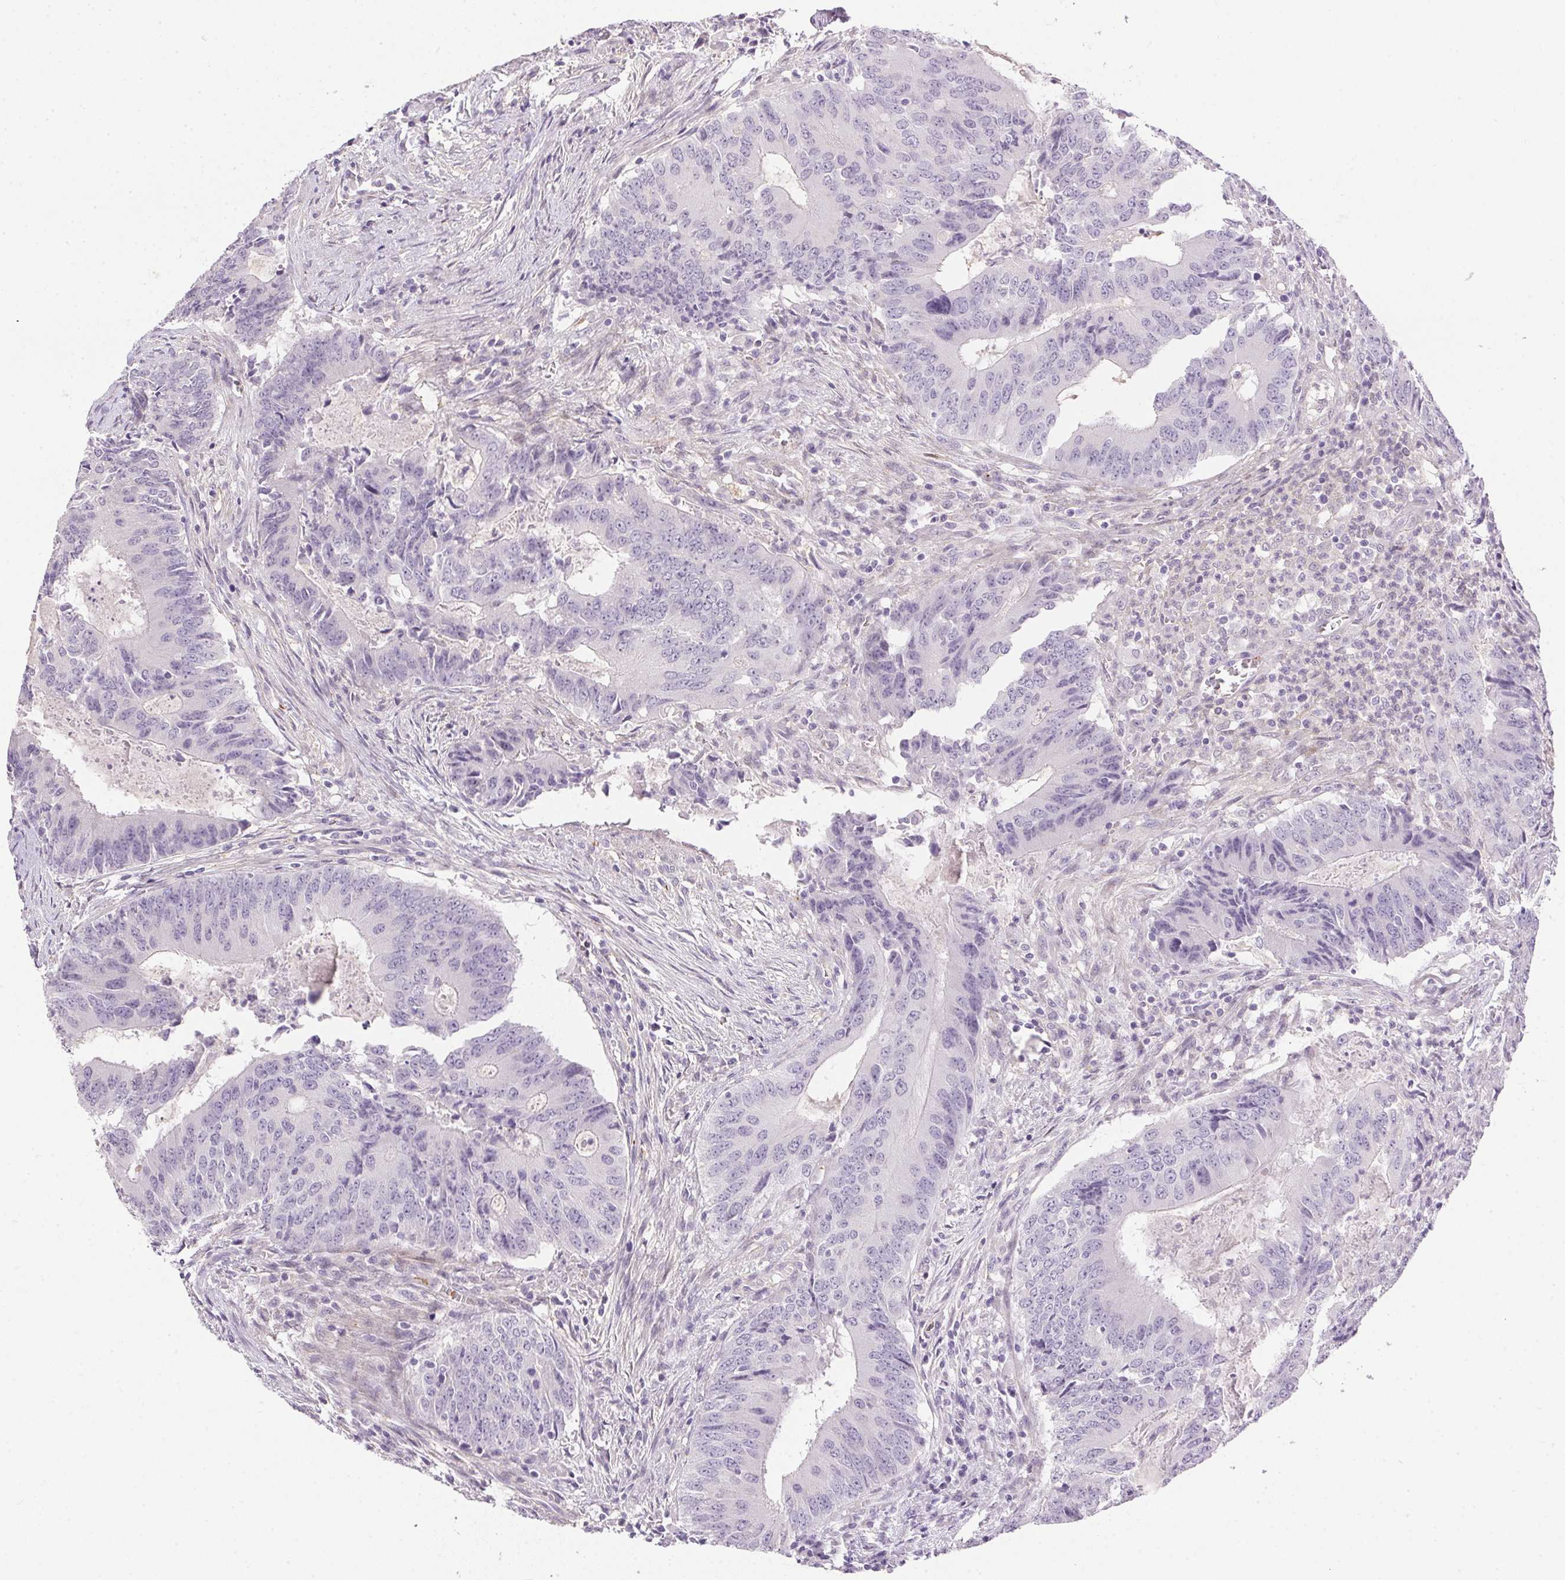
{"staining": {"intensity": "negative", "quantity": "none", "location": "none"}, "tissue": "colorectal cancer", "cell_type": "Tumor cells", "image_type": "cancer", "snomed": [{"axis": "morphology", "description": "Adenocarcinoma, NOS"}, {"axis": "topography", "description": "Colon"}], "caption": "The image exhibits no staining of tumor cells in colorectal cancer.", "gene": "PRL", "patient": {"sex": "male", "age": 67}}